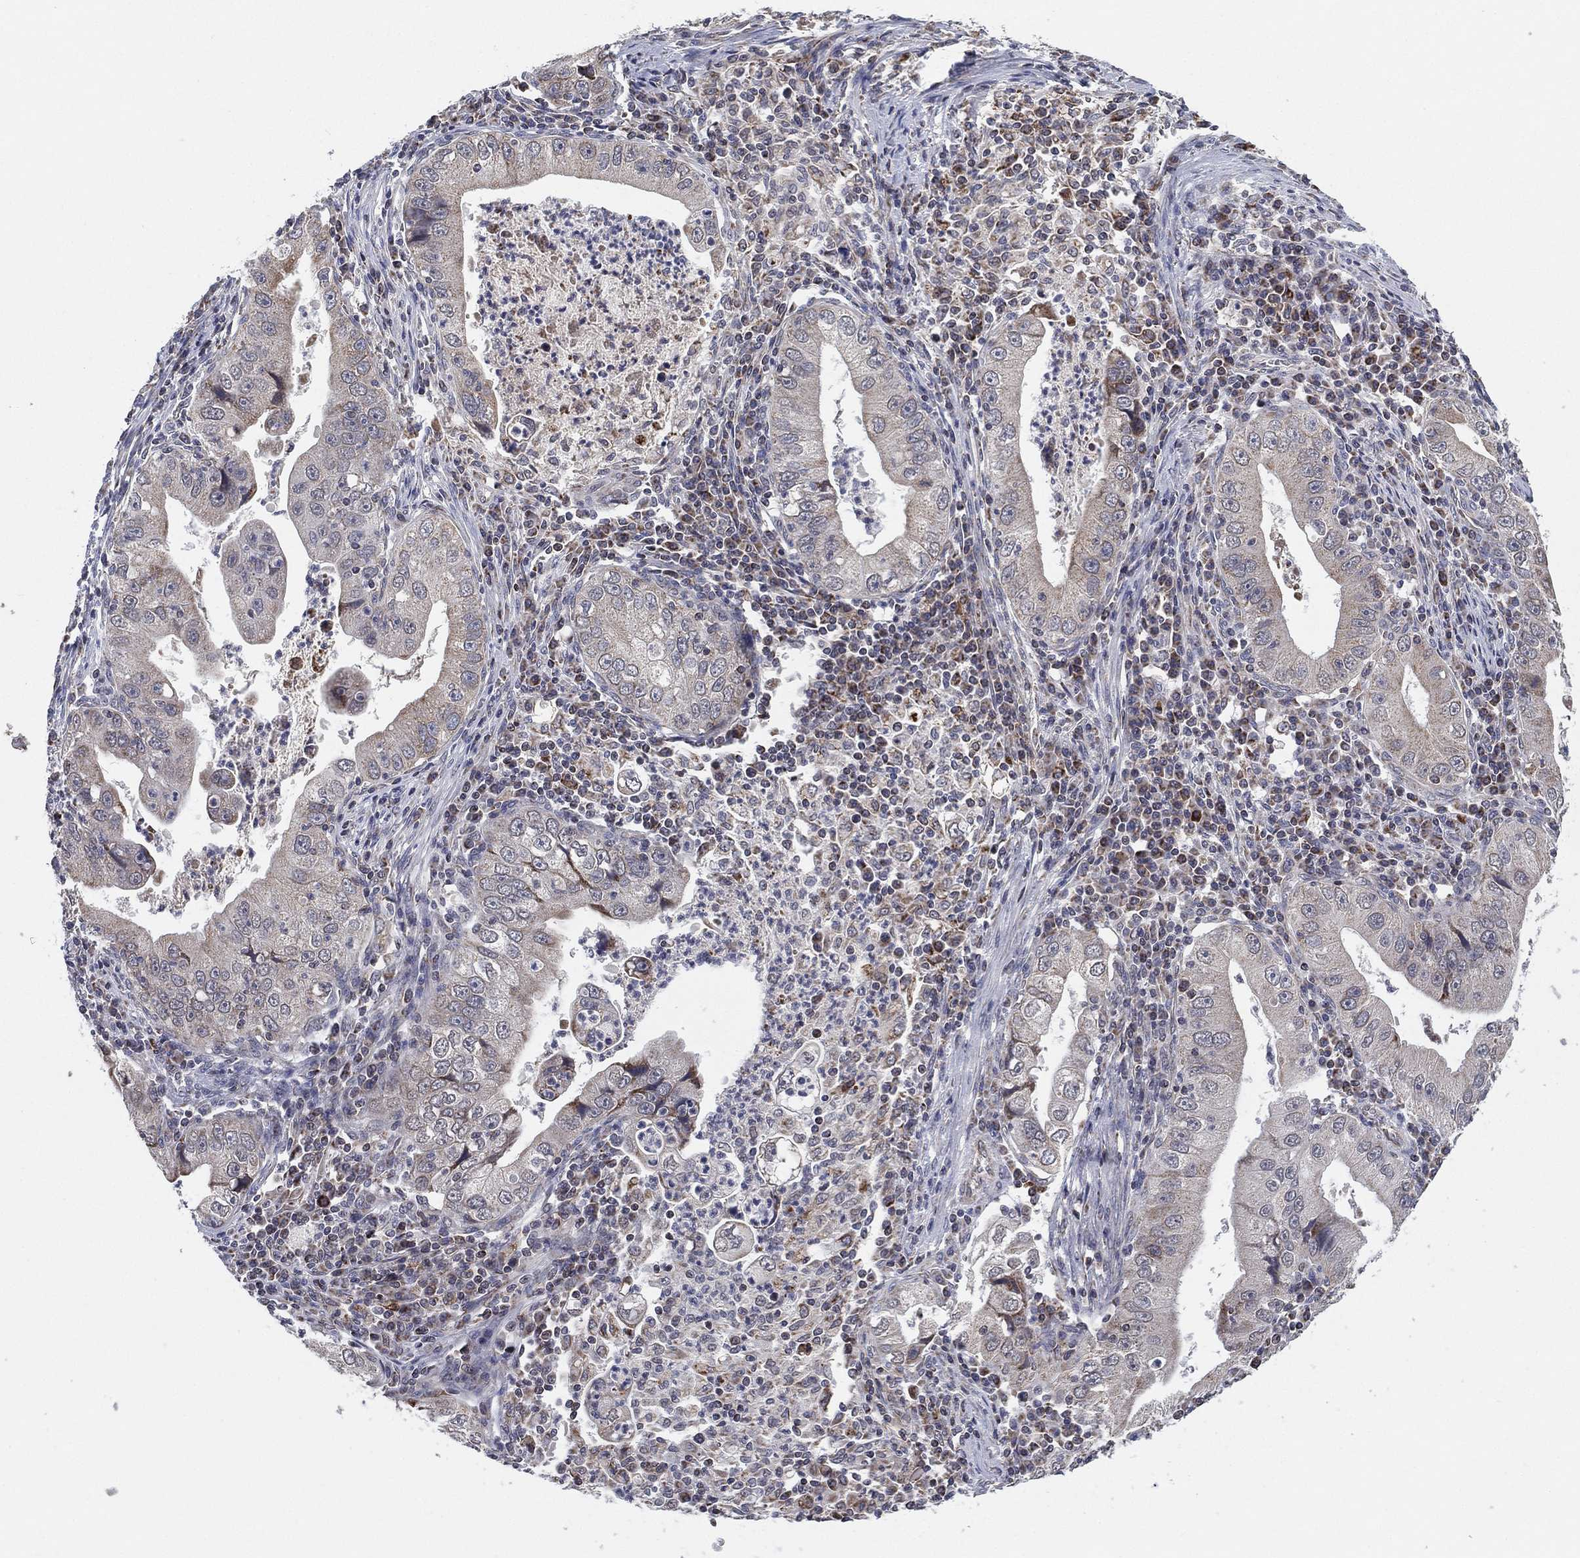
{"staining": {"intensity": "moderate", "quantity": "<25%", "location": "cytoplasmic/membranous"}, "tissue": "stomach cancer", "cell_type": "Tumor cells", "image_type": "cancer", "snomed": [{"axis": "morphology", "description": "Adenocarcinoma, NOS"}, {"axis": "topography", "description": "Stomach"}], "caption": "Stomach cancer (adenocarcinoma) tissue exhibits moderate cytoplasmic/membranous positivity in about <25% of tumor cells", "gene": "PSMG4", "patient": {"sex": "male", "age": 76}}